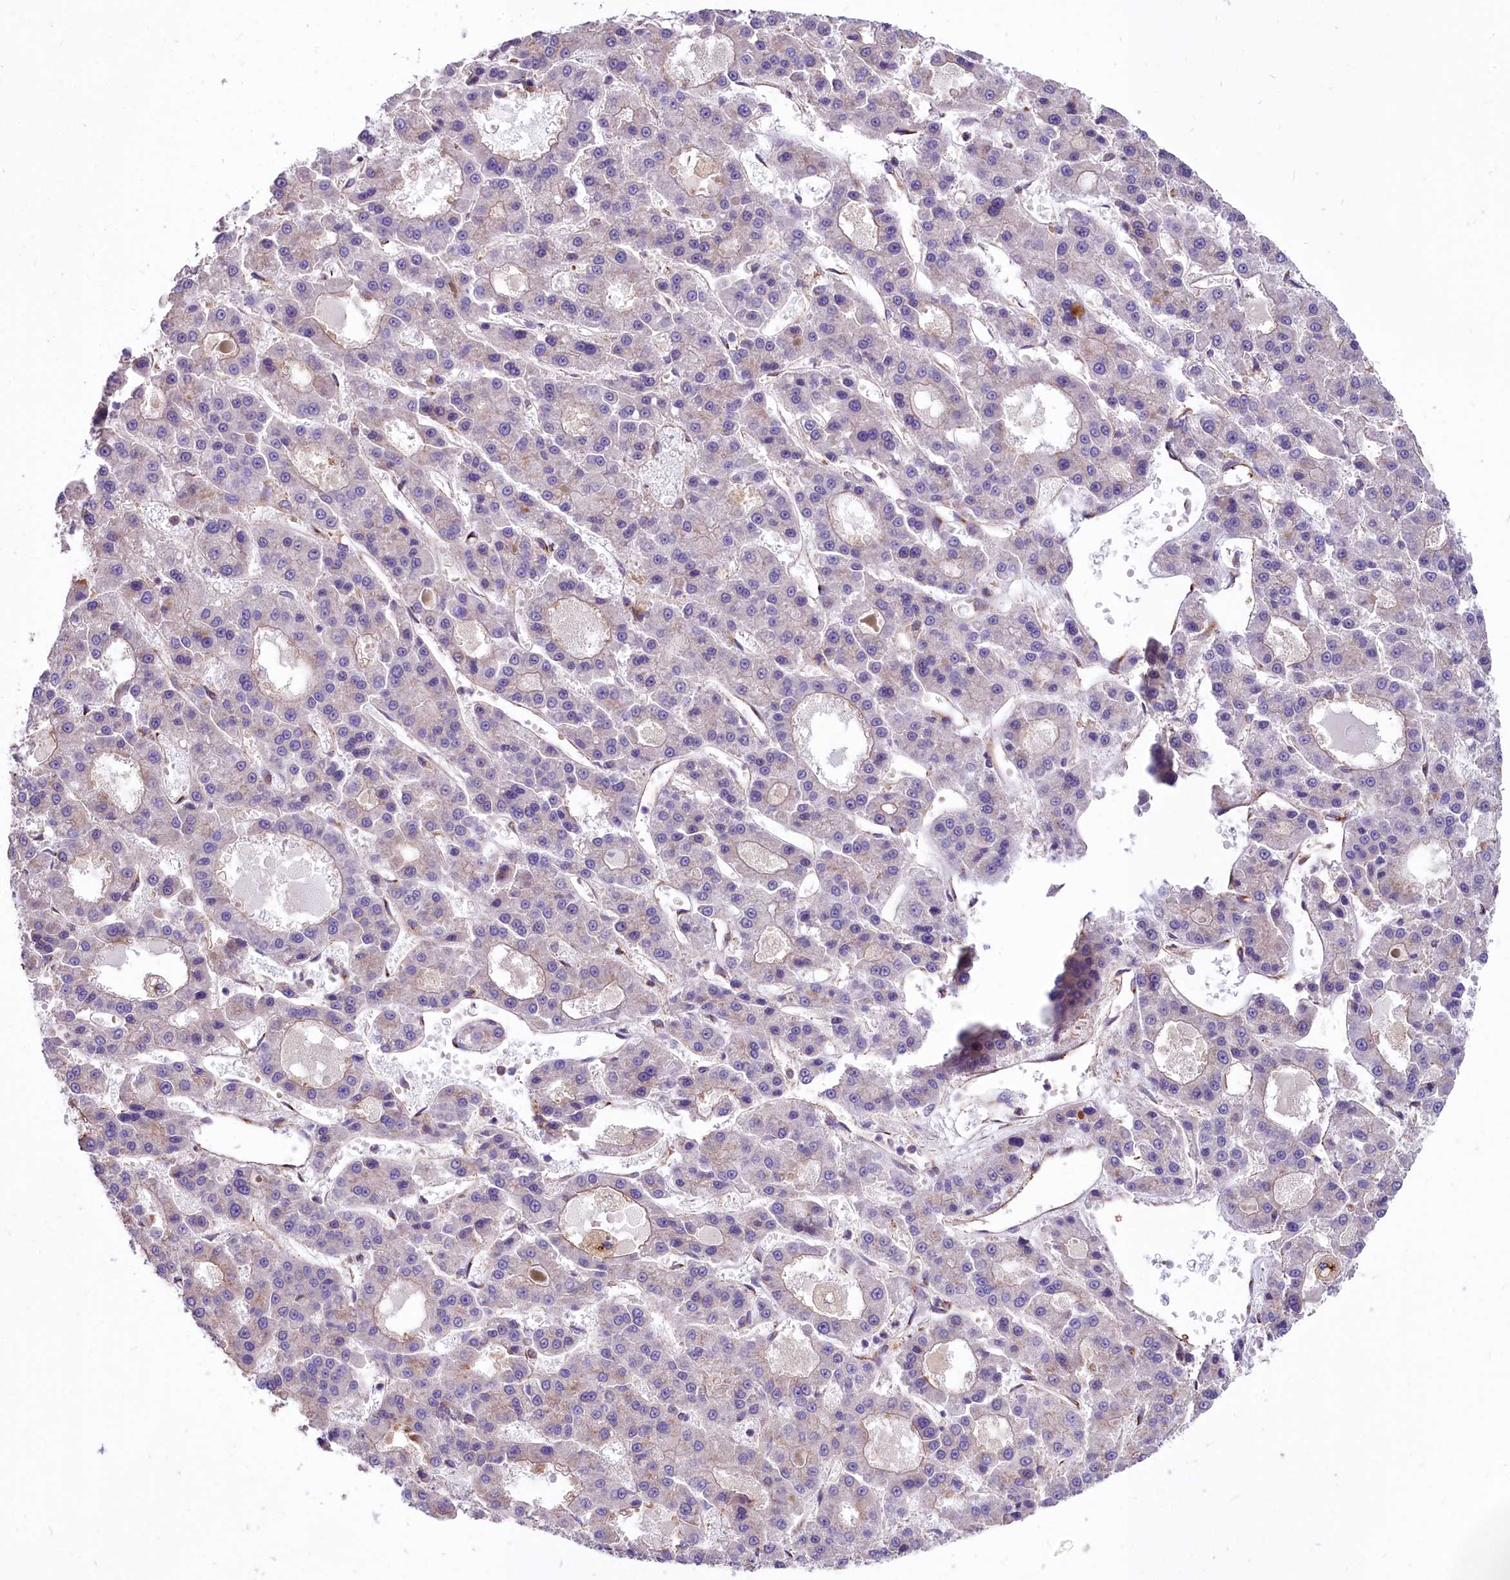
{"staining": {"intensity": "weak", "quantity": "<25%", "location": "cytoplasmic/membranous"}, "tissue": "liver cancer", "cell_type": "Tumor cells", "image_type": "cancer", "snomed": [{"axis": "morphology", "description": "Carcinoma, Hepatocellular, NOS"}, {"axis": "topography", "description": "Liver"}], "caption": "An image of human hepatocellular carcinoma (liver) is negative for staining in tumor cells. (DAB (3,3'-diaminobenzidine) immunohistochemistry (IHC), high magnification).", "gene": "DCTN3", "patient": {"sex": "male", "age": 70}}